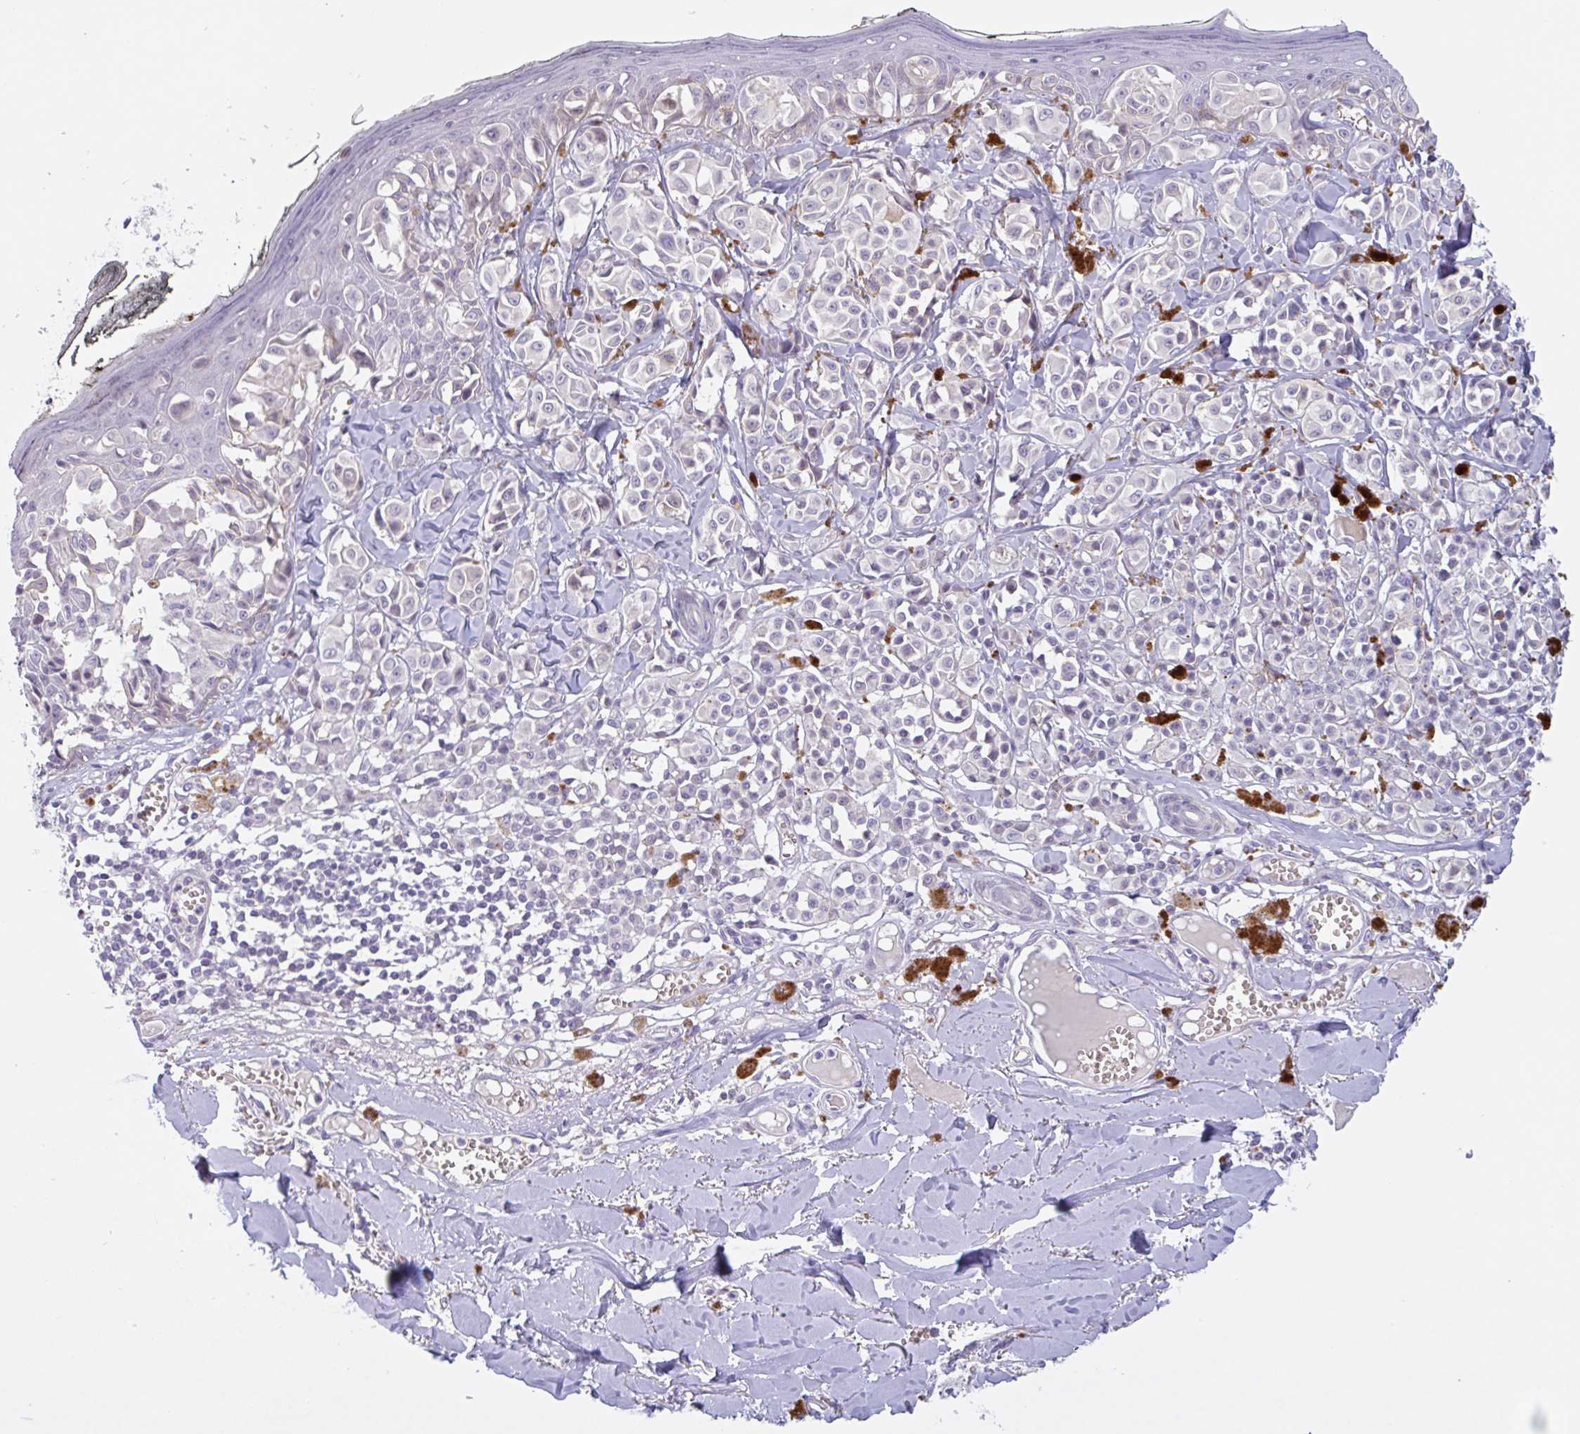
{"staining": {"intensity": "negative", "quantity": "none", "location": "none"}, "tissue": "melanoma", "cell_type": "Tumor cells", "image_type": "cancer", "snomed": [{"axis": "morphology", "description": "Malignant melanoma, NOS"}, {"axis": "topography", "description": "Skin"}], "caption": "Histopathology image shows no significant protein expression in tumor cells of melanoma. The staining is performed using DAB (3,3'-diaminobenzidine) brown chromogen with nuclei counter-stained in using hematoxylin.", "gene": "RHAG", "patient": {"sex": "female", "age": 43}}